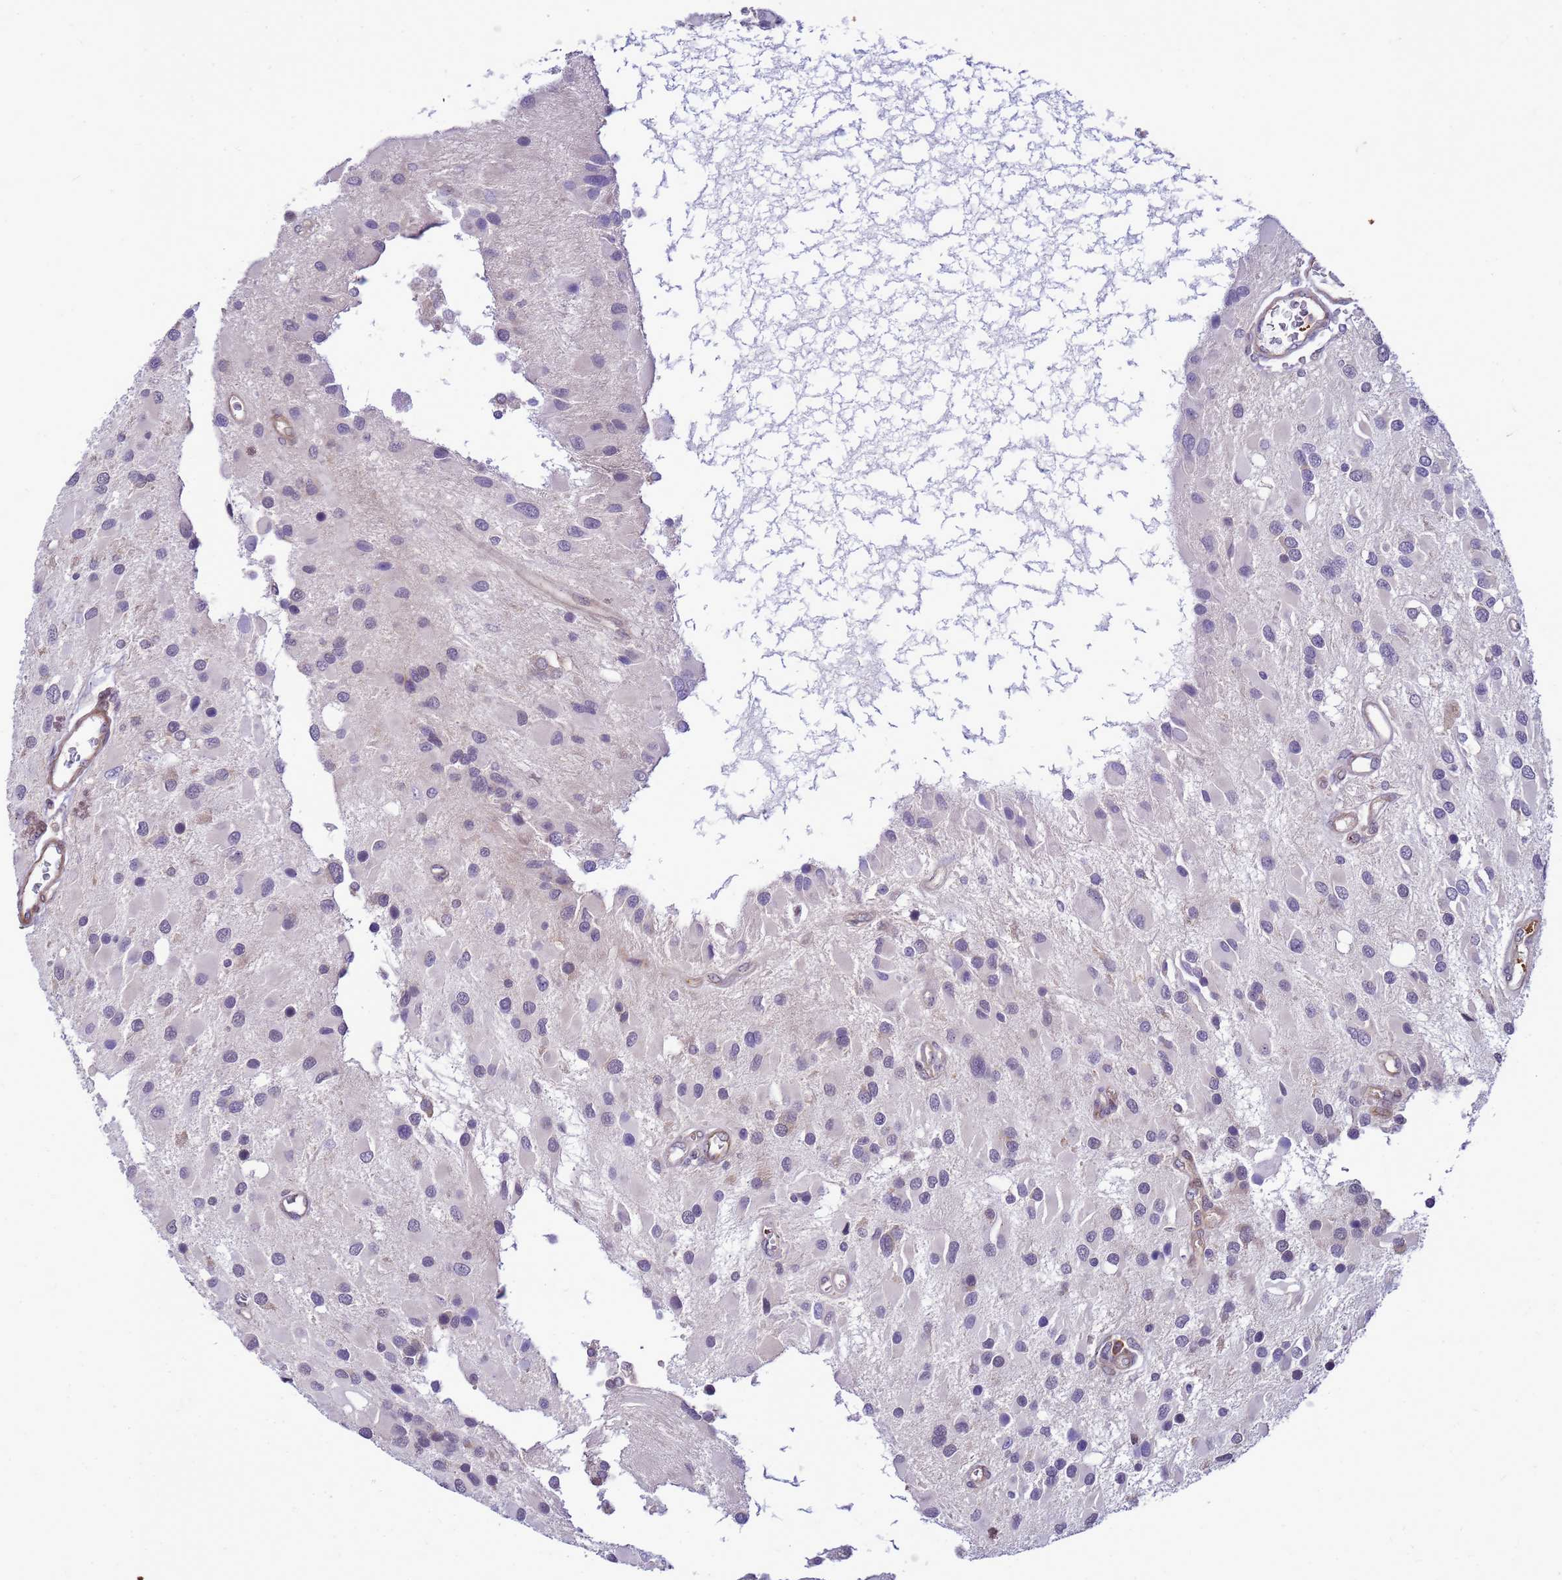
{"staining": {"intensity": "negative", "quantity": "none", "location": "none"}, "tissue": "glioma", "cell_type": "Tumor cells", "image_type": "cancer", "snomed": [{"axis": "morphology", "description": "Glioma, malignant, High grade"}, {"axis": "topography", "description": "Brain"}], "caption": "This is an immunohistochemistry image of human high-grade glioma (malignant). There is no positivity in tumor cells.", "gene": "GEN1", "patient": {"sex": "male", "age": 53}}